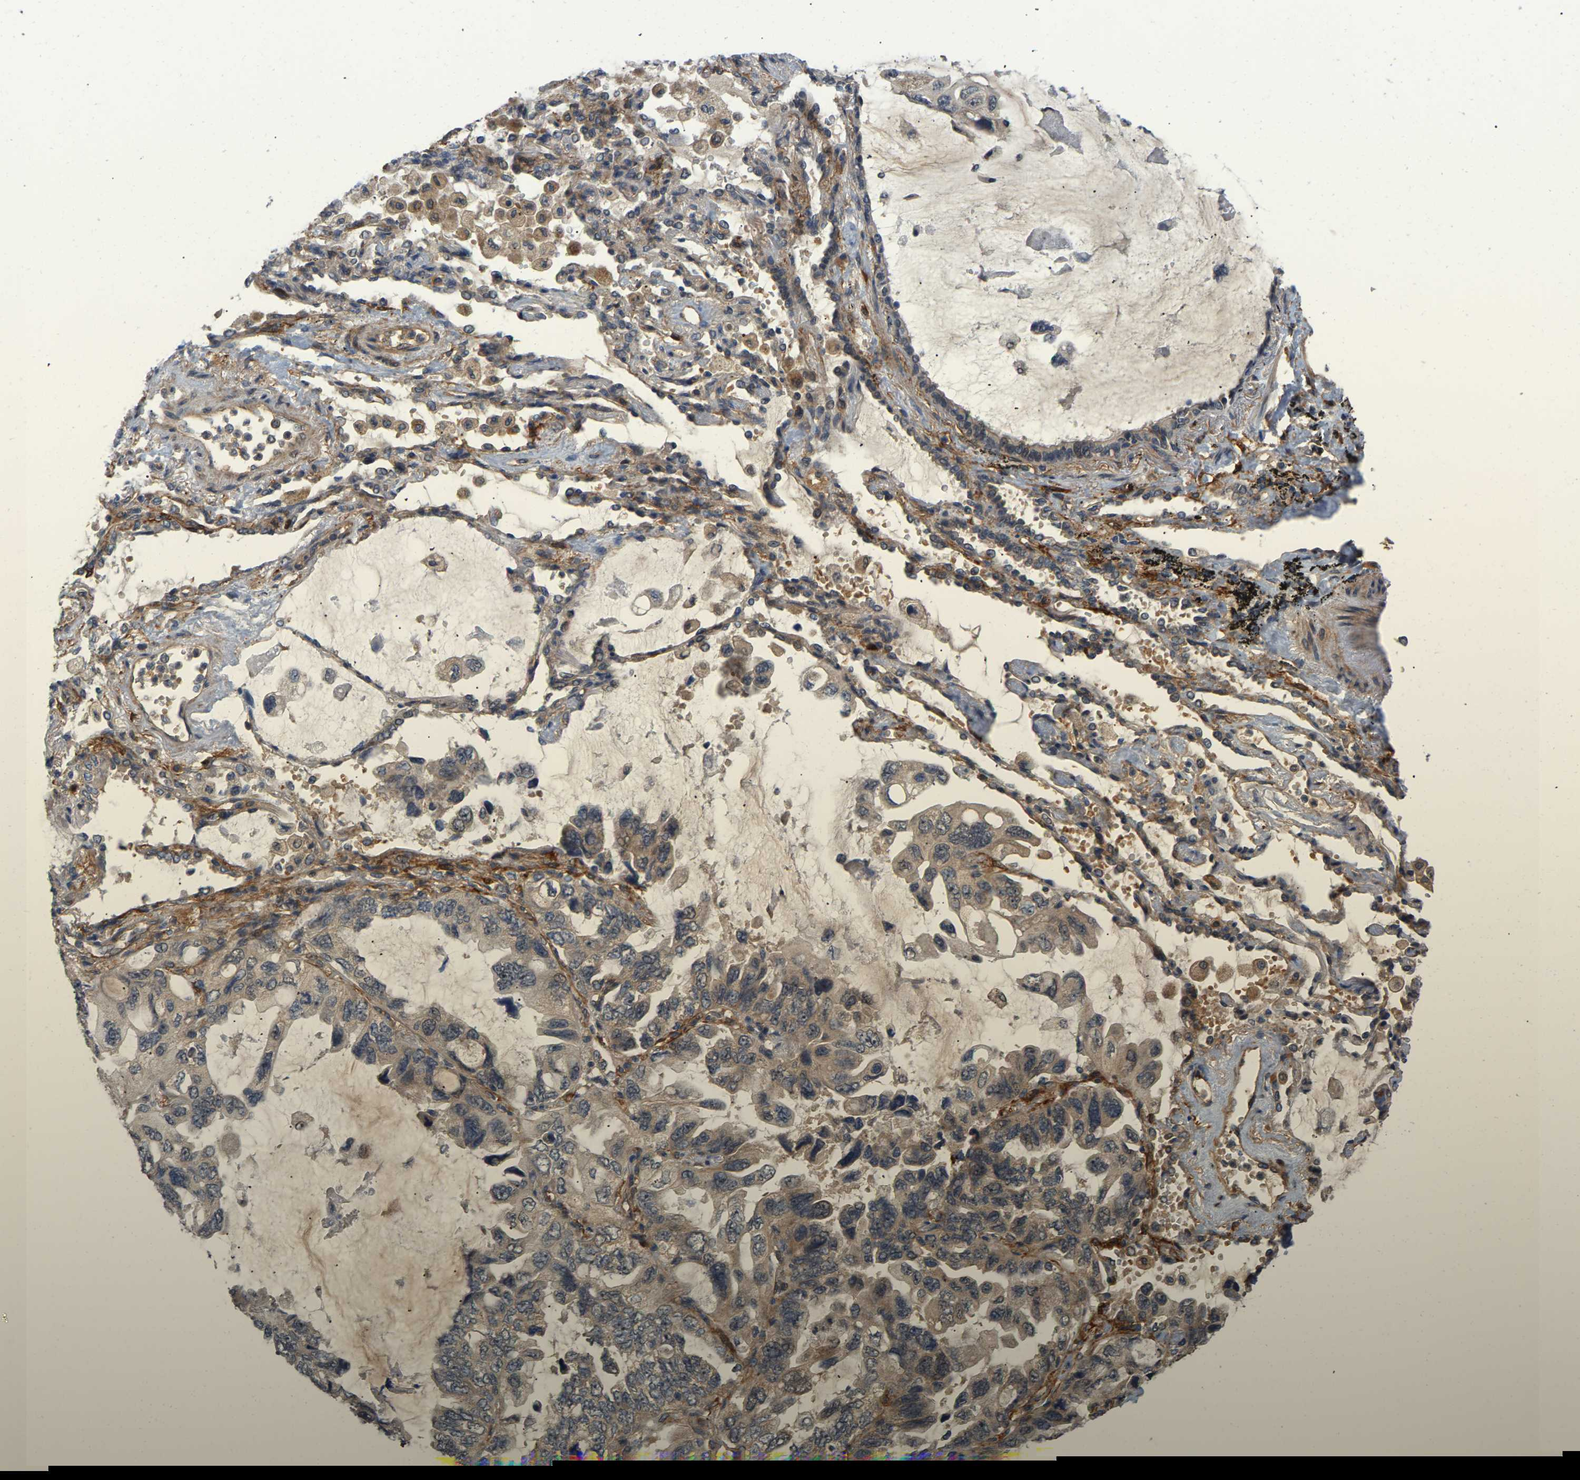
{"staining": {"intensity": "negative", "quantity": "none", "location": "none"}, "tissue": "lung cancer", "cell_type": "Tumor cells", "image_type": "cancer", "snomed": [{"axis": "morphology", "description": "Squamous cell carcinoma, NOS"}, {"axis": "topography", "description": "Lung"}], "caption": "Protein analysis of lung cancer exhibits no significant positivity in tumor cells. (Brightfield microscopy of DAB (3,3'-diaminobenzidine) immunohistochemistry (IHC) at high magnification).", "gene": "LIMK2", "patient": {"sex": "female", "age": 73}}